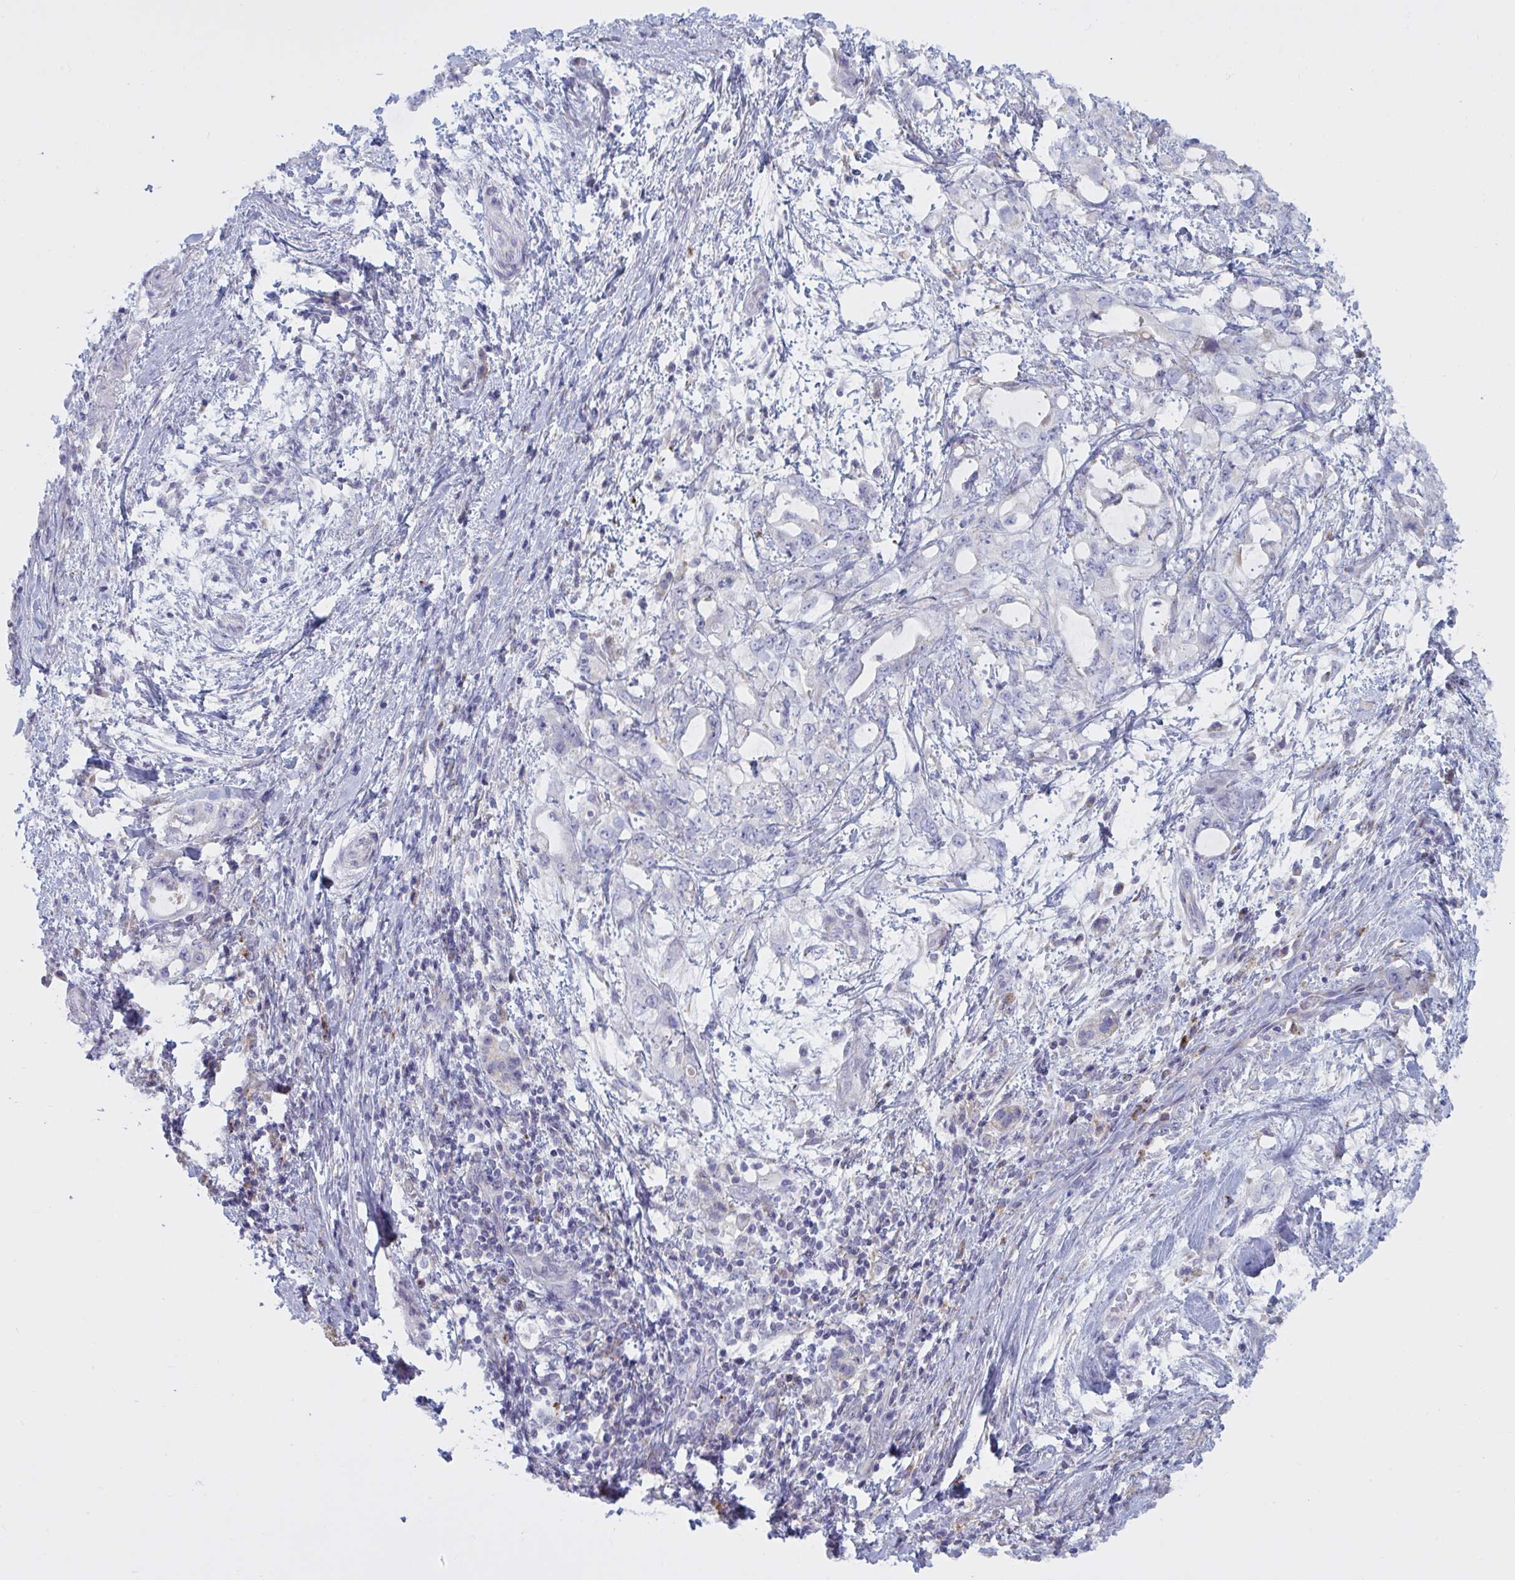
{"staining": {"intensity": "negative", "quantity": "none", "location": "none"}, "tissue": "pancreatic cancer", "cell_type": "Tumor cells", "image_type": "cancer", "snomed": [{"axis": "morphology", "description": "Adenocarcinoma, NOS"}, {"axis": "topography", "description": "Pancreas"}], "caption": "IHC photomicrograph of adenocarcinoma (pancreatic) stained for a protein (brown), which reveals no staining in tumor cells. (Immunohistochemistry (ihc), brightfield microscopy, high magnification).", "gene": "ATG9A", "patient": {"sex": "female", "age": 61}}